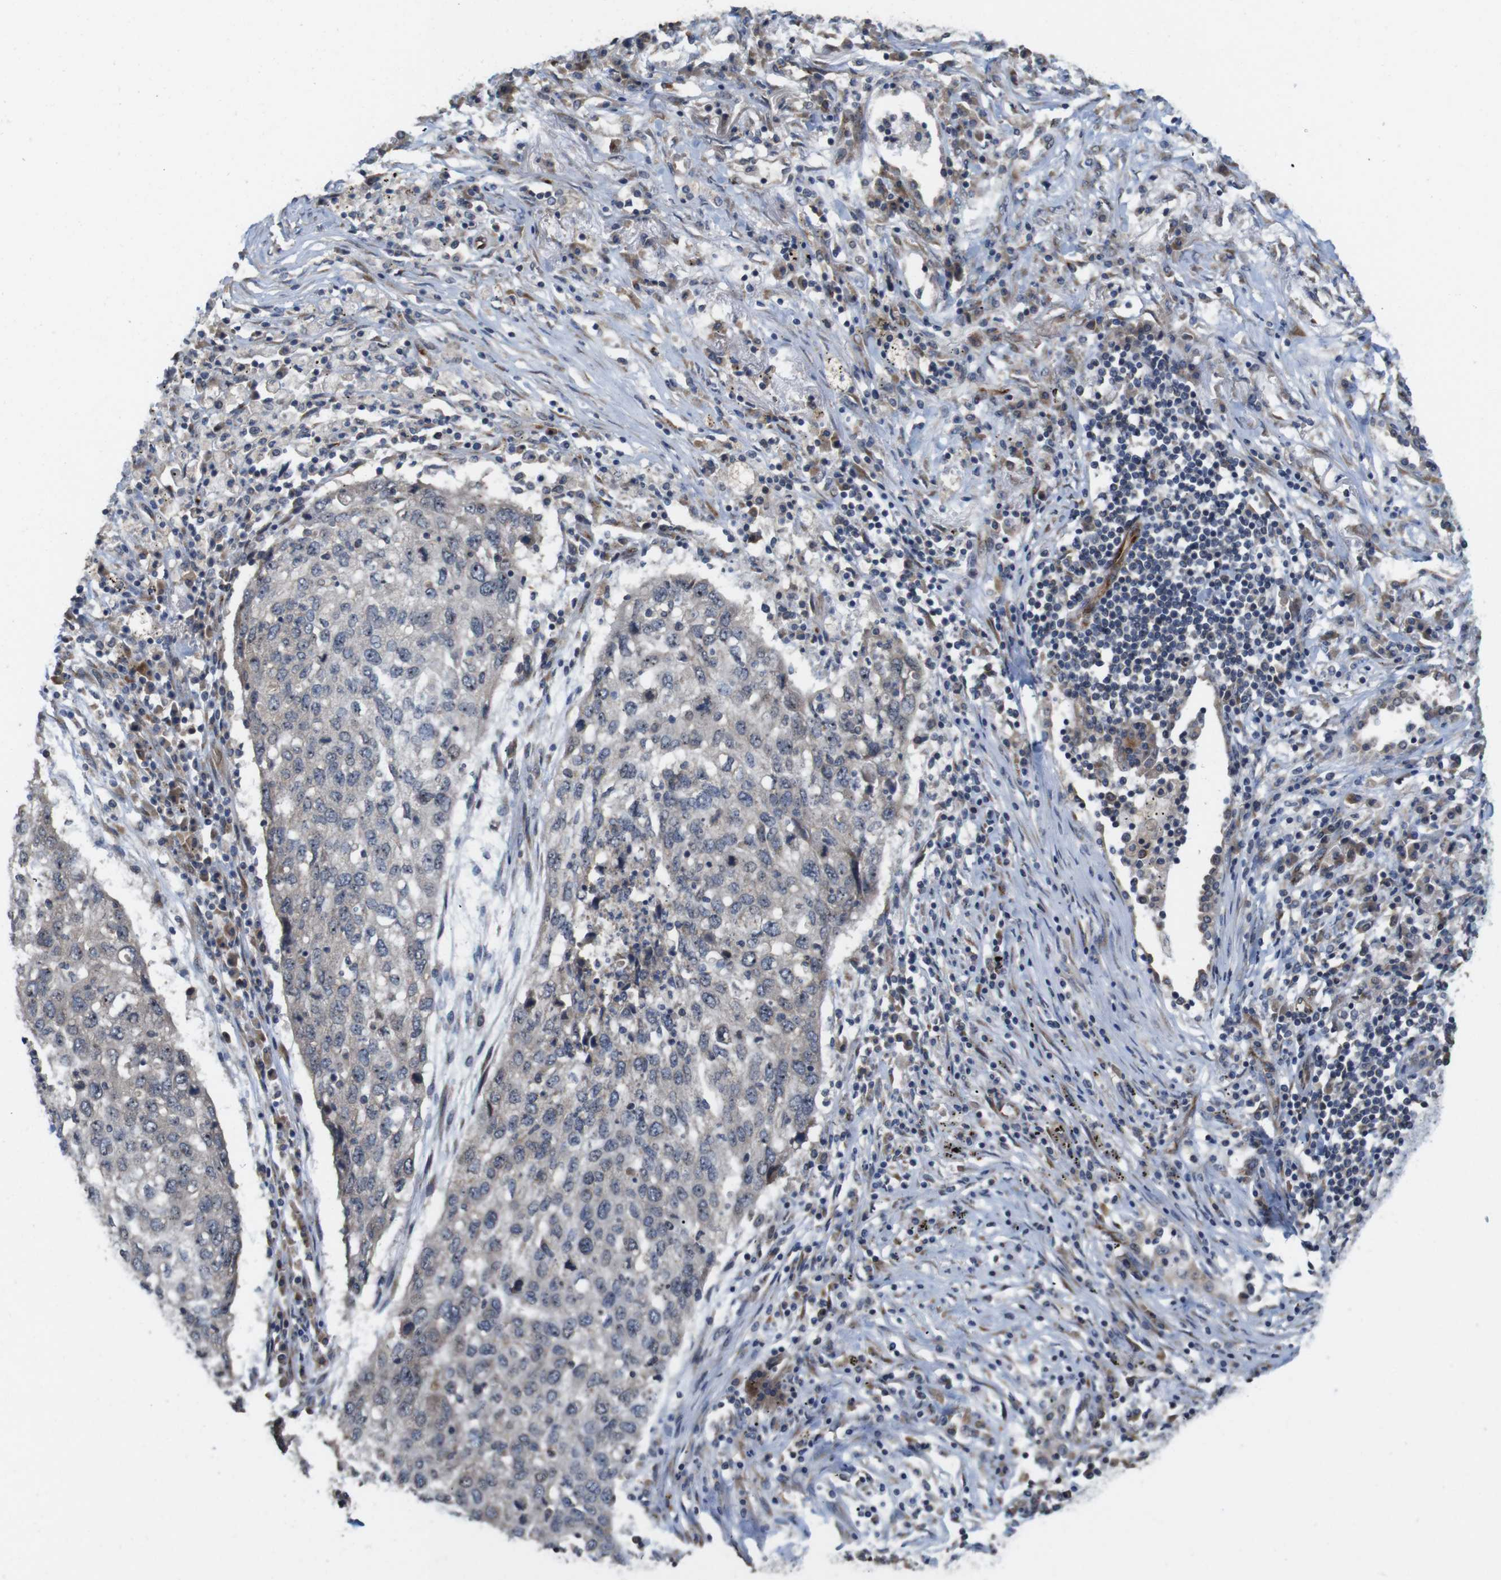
{"staining": {"intensity": "negative", "quantity": "none", "location": "none"}, "tissue": "lung cancer", "cell_type": "Tumor cells", "image_type": "cancer", "snomed": [{"axis": "morphology", "description": "Squamous cell carcinoma, NOS"}, {"axis": "topography", "description": "Lung"}], "caption": "A micrograph of lung cancer (squamous cell carcinoma) stained for a protein shows no brown staining in tumor cells. The staining was performed using DAB (3,3'-diaminobenzidine) to visualize the protein expression in brown, while the nuclei were stained in blue with hematoxylin (Magnification: 20x).", "gene": "EFCAB14", "patient": {"sex": "female", "age": 63}}